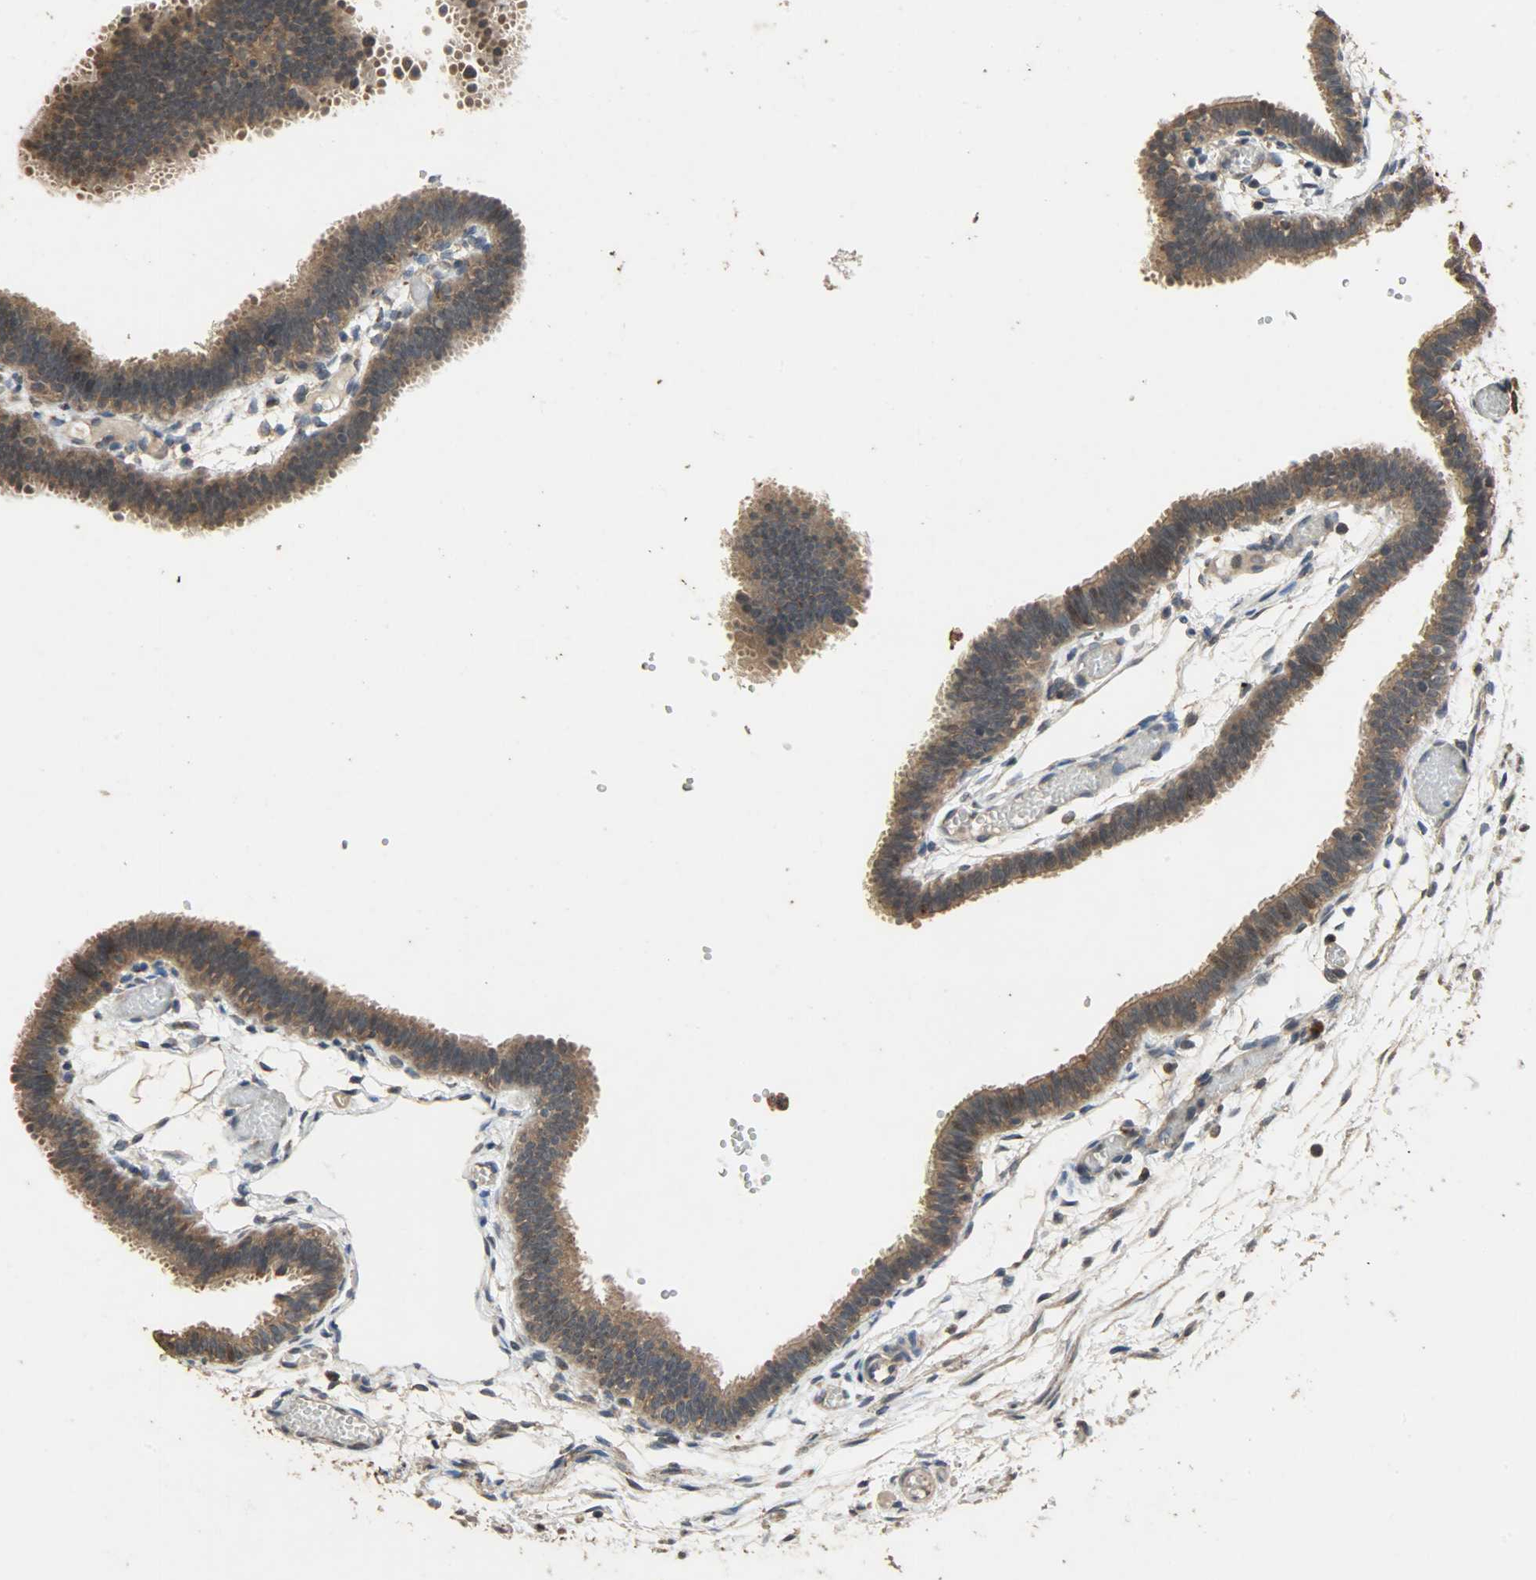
{"staining": {"intensity": "moderate", "quantity": ">75%", "location": "cytoplasmic/membranous"}, "tissue": "fallopian tube", "cell_type": "Glandular cells", "image_type": "normal", "snomed": [{"axis": "morphology", "description": "Normal tissue, NOS"}, {"axis": "topography", "description": "Fallopian tube"}], "caption": "Protein staining of normal fallopian tube reveals moderate cytoplasmic/membranous staining in about >75% of glandular cells.", "gene": "CDKN2C", "patient": {"sex": "female", "age": 29}}